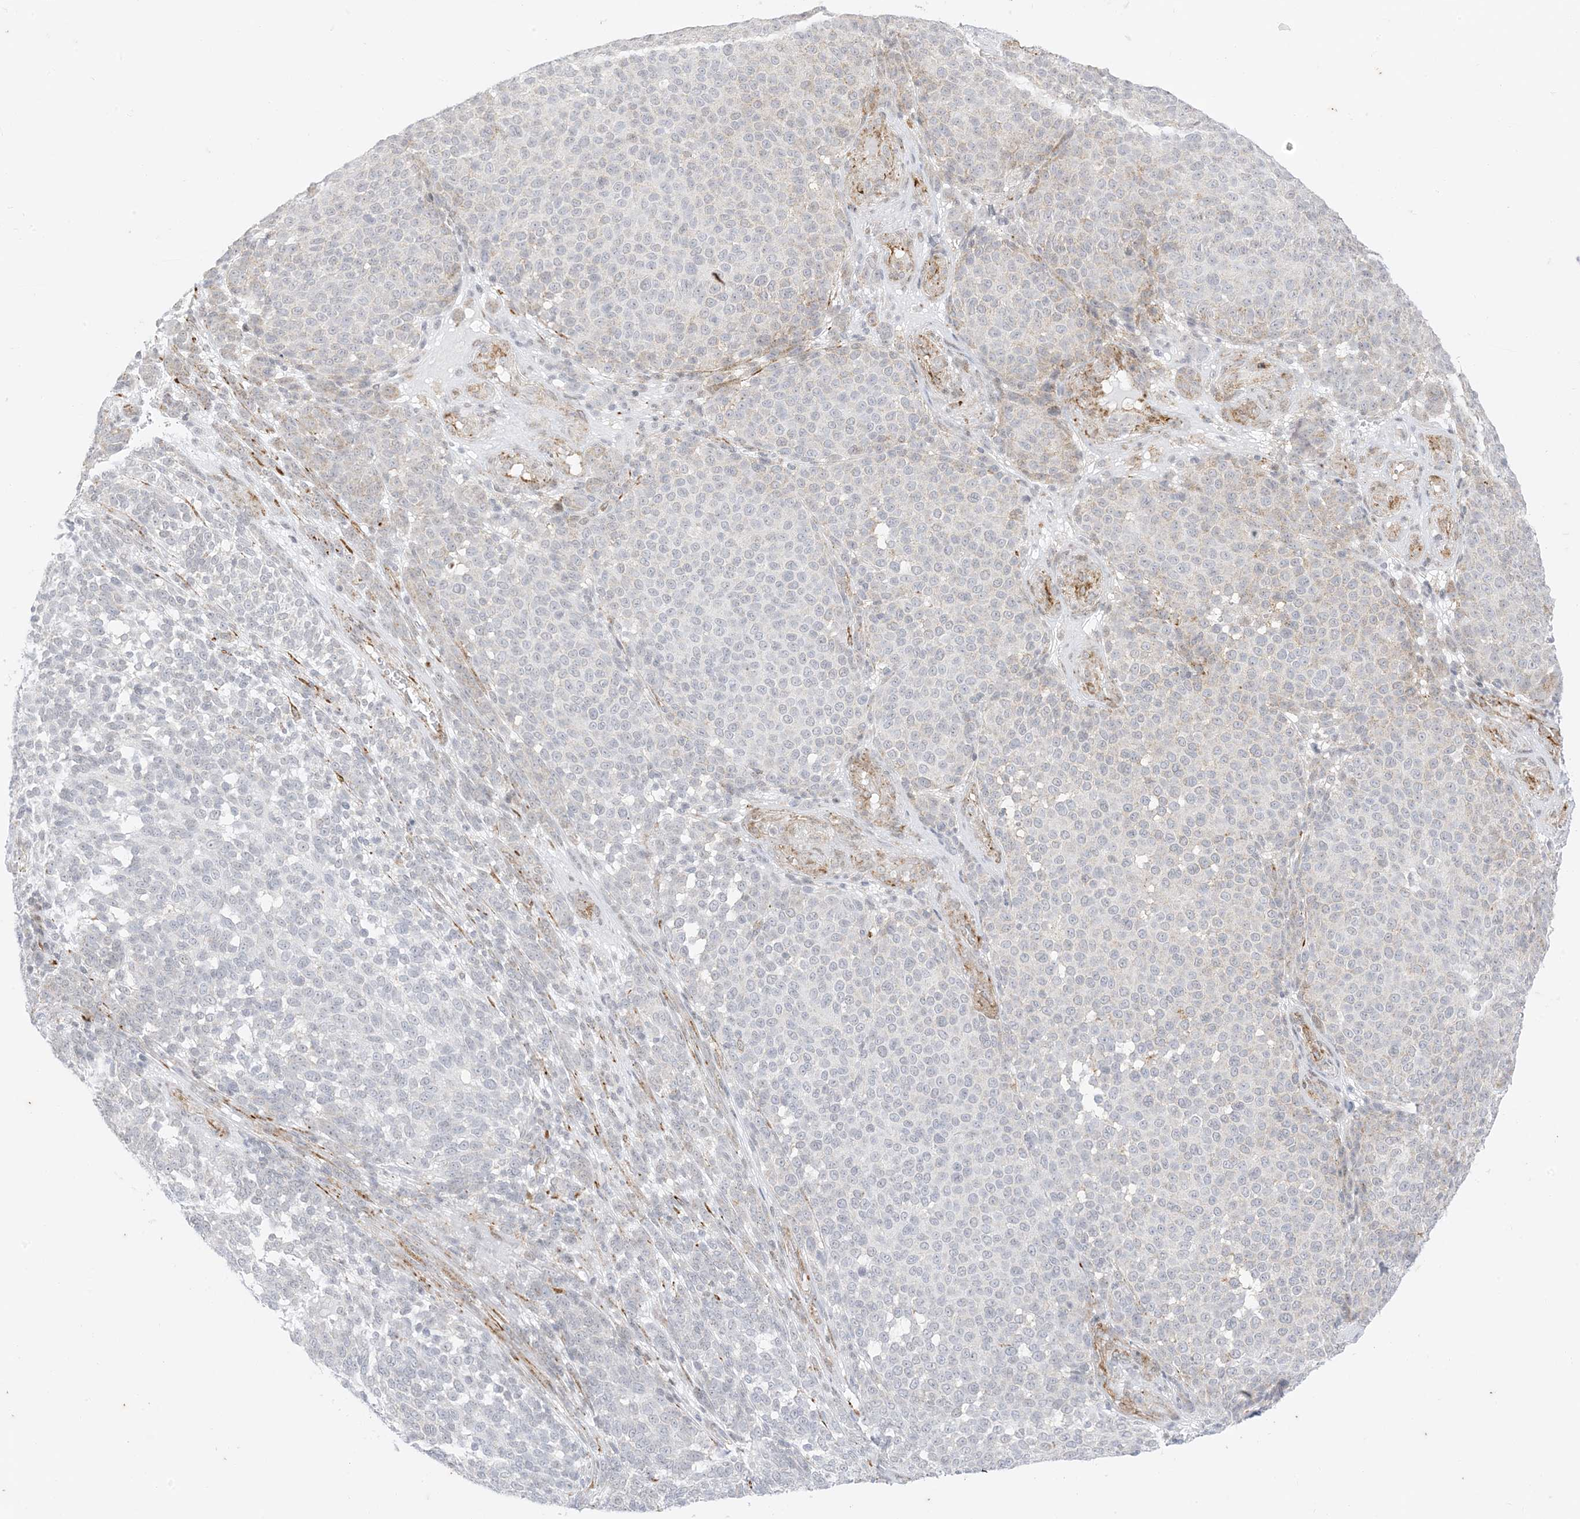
{"staining": {"intensity": "negative", "quantity": "none", "location": "none"}, "tissue": "melanoma", "cell_type": "Tumor cells", "image_type": "cancer", "snomed": [{"axis": "morphology", "description": "Malignant melanoma, NOS"}, {"axis": "topography", "description": "Skin"}], "caption": "A high-resolution histopathology image shows immunohistochemistry (IHC) staining of malignant melanoma, which shows no significant expression in tumor cells.", "gene": "RAC1", "patient": {"sex": "male", "age": 49}}